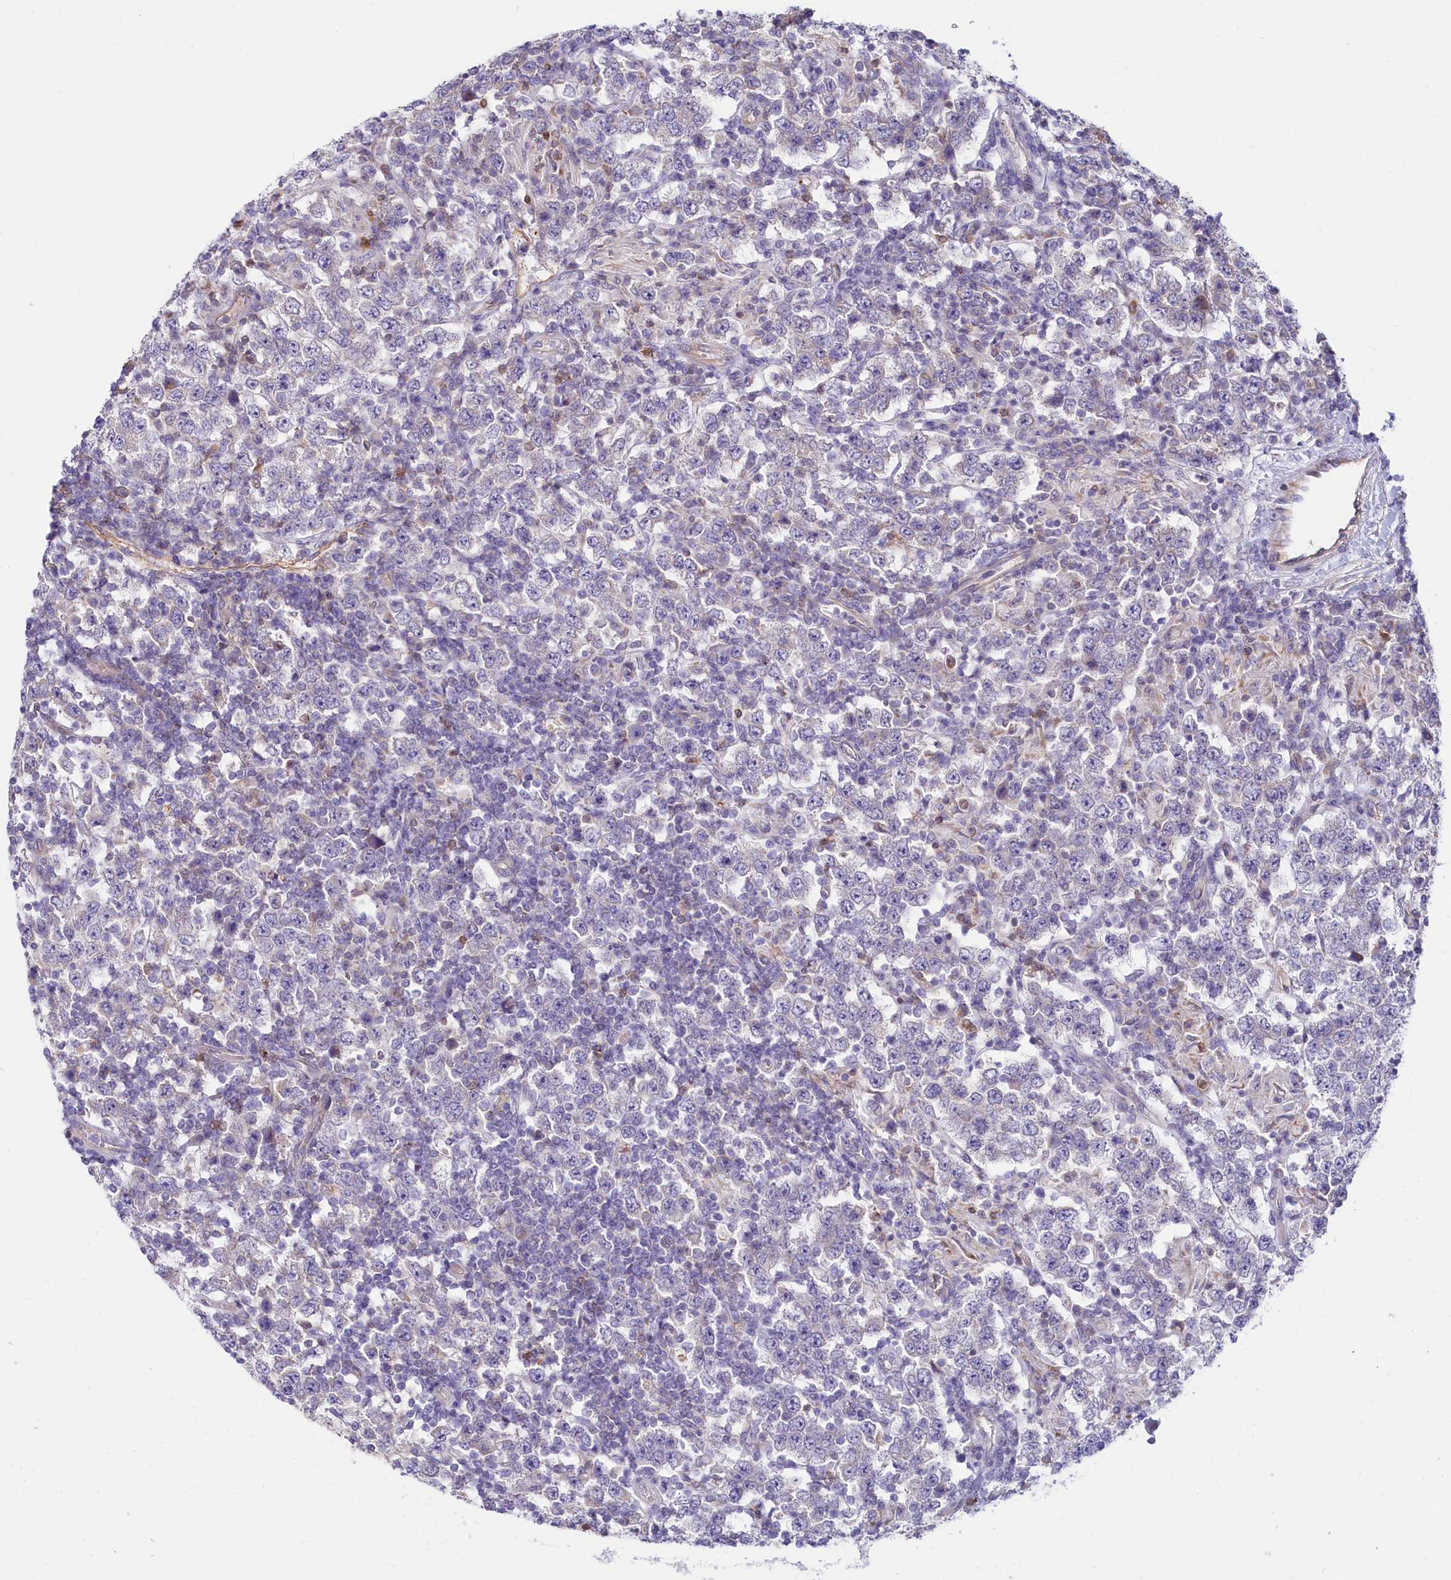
{"staining": {"intensity": "negative", "quantity": "none", "location": "none"}, "tissue": "testis cancer", "cell_type": "Tumor cells", "image_type": "cancer", "snomed": [{"axis": "morphology", "description": "Normal tissue, NOS"}, {"axis": "morphology", "description": "Urothelial carcinoma, High grade"}, {"axis": "morphology", "description": "Seminoma, NOS"}, {"axis": "morphology", "description": "Carcinoma, Embryonal, NOS"}, {"axis": "topography", "description": "Urinary bladder"}, {"axis": "topography", "description": "Testis"}], "caption": "This is an immunohistochemistry (IHC) image of human testis seminoma. There is no positivity in tumor cells.", "gene": "LMOD3", "patient": {"sex": "male", "age": 41}}